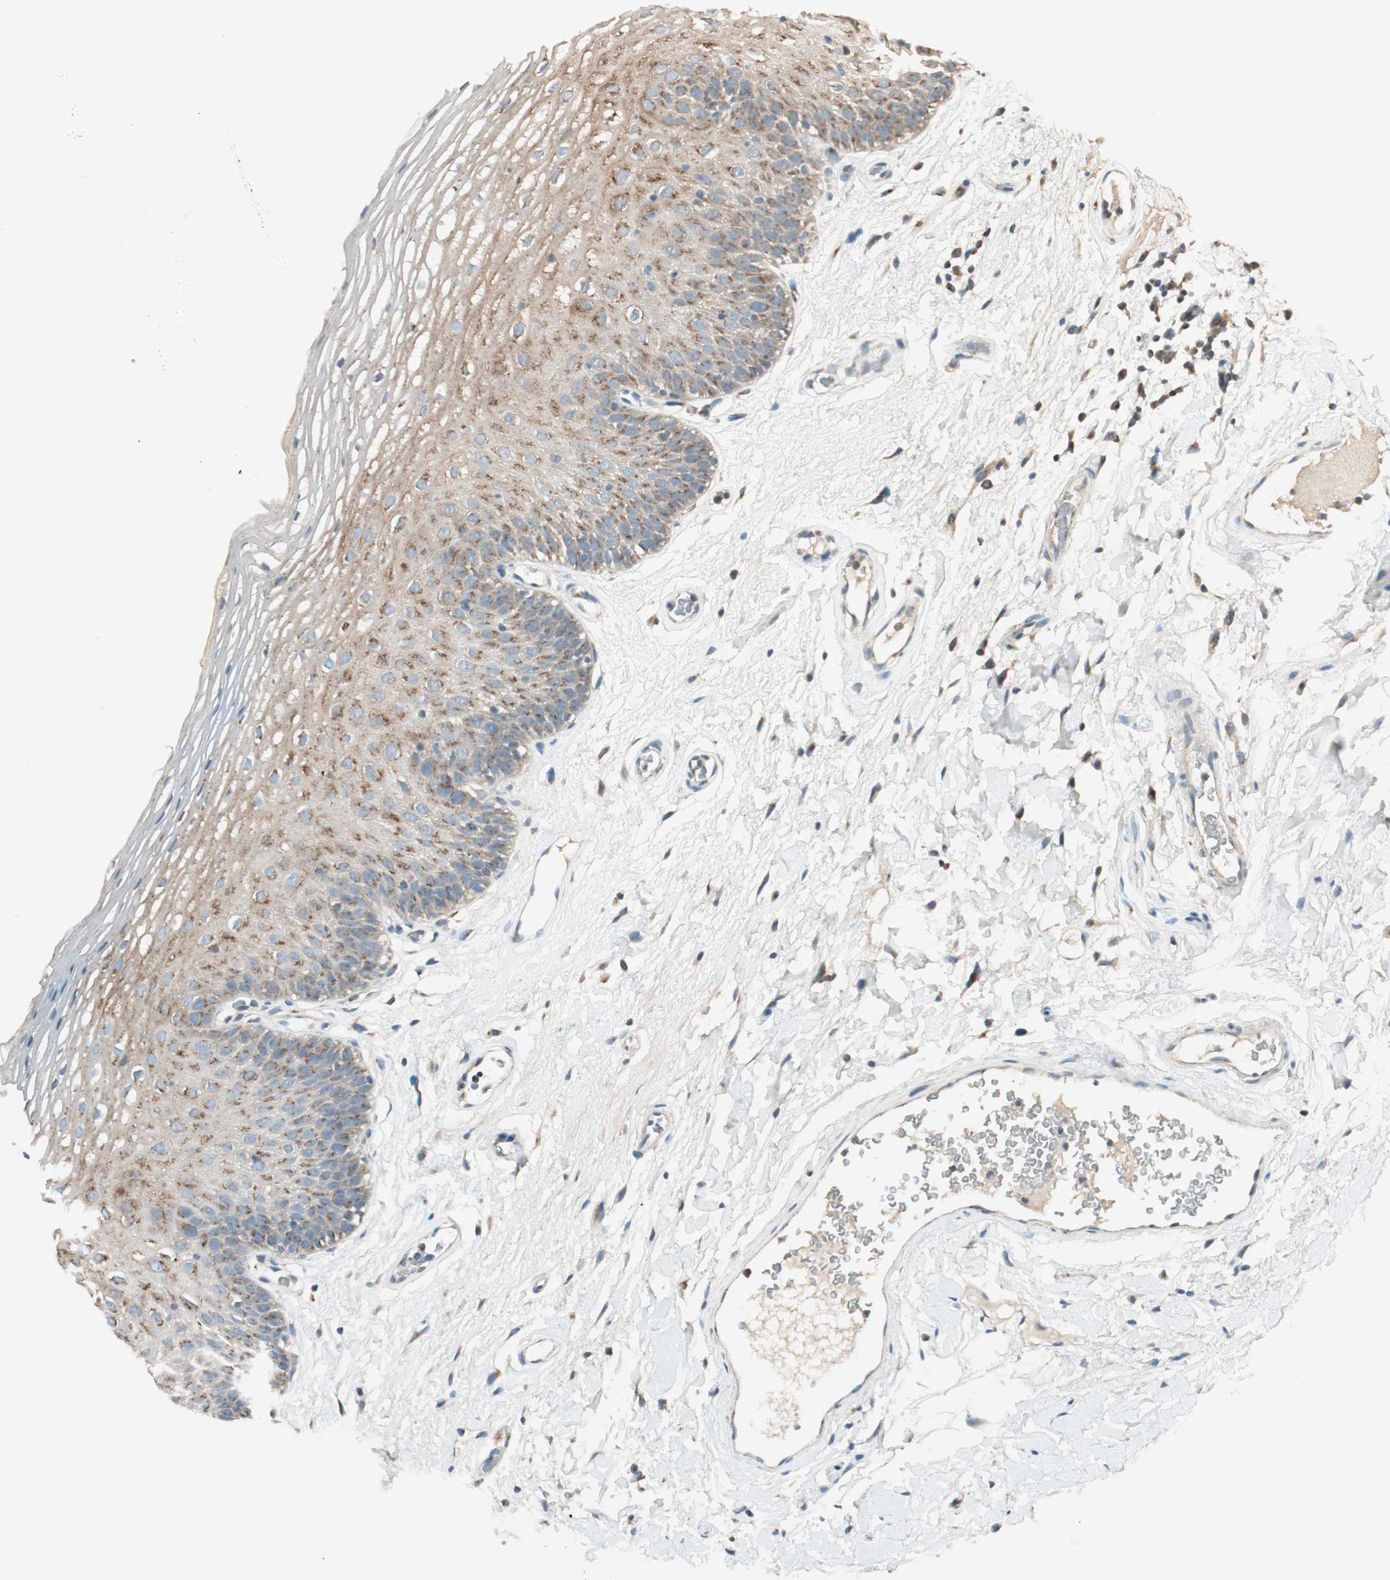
{"staining": {"intensity": "moderate", "quantity": "25%-75%", "location": "cytoplasmic/membranous"}, "tissue": "oral mucosa", "cell_type": "Squamous epithelial cells", "image_type": "normal", "snomed": [{"axis": "morphology", "description": "Normal tissue, NOS"}, {"axis": "morphology", "description": "Squamous cell carcinoma, NOS"}, {"axis": "topography", "description": "Skeletal muscle"}, {"axis": "topography", "description": "Oral tissue"}], "caption": "Brown immunohistochemical staining in normal oral mucosa demonstrates moderate cytoplasmic/membranous positivity in approximately 25%-75% of squamous epithelial cells.", "gene": "SEC16A", "patient": {"sex": "male", "age": 71}}